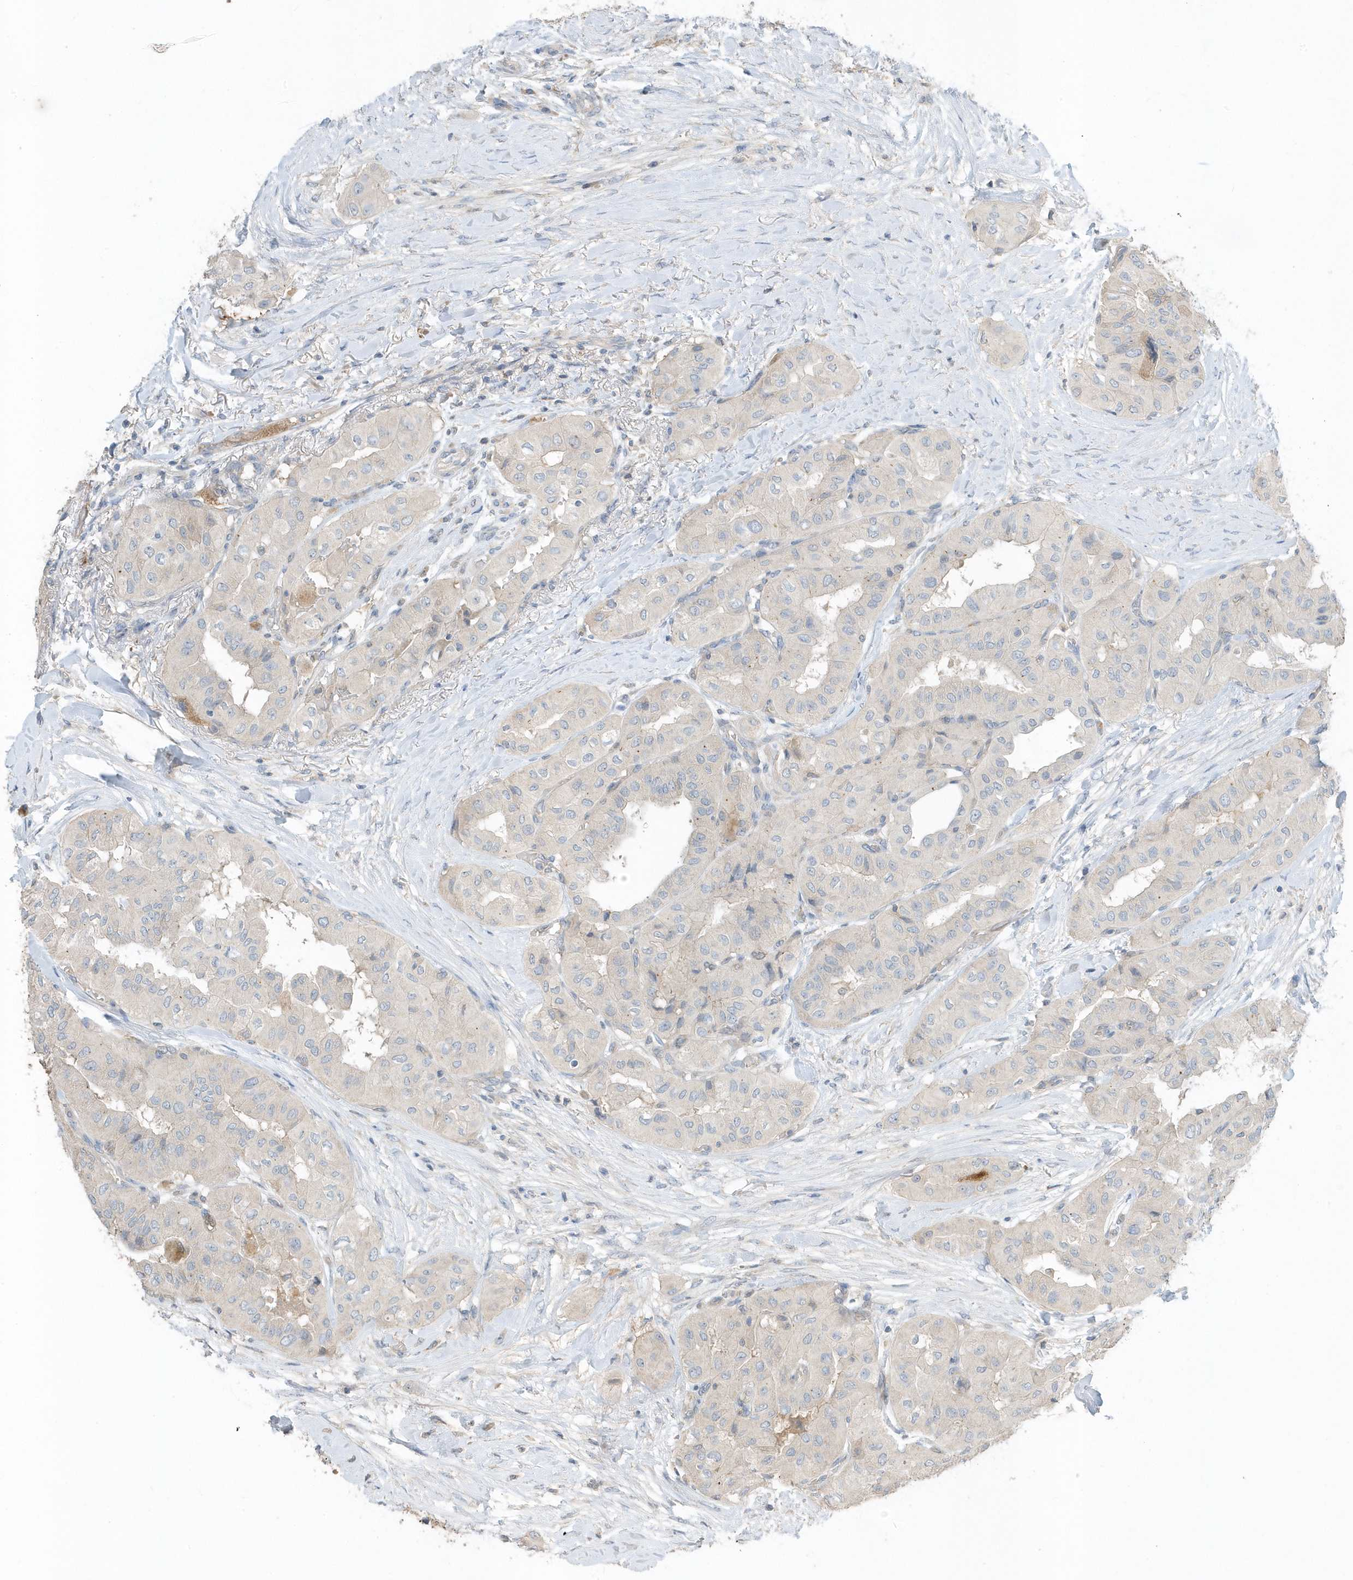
{"staining": {"intensity": "negative", "quantity": "none", "location": "none"}, "tissue": "thyroid cancer", "cell_type": "Tumor cells", "image_type": "cancer", "snomed": [{"axis": "morphology", "description": "Papillary adenocarcinoma, NOS"}, {"axis": "topography", "description": "Thyroid gland"}], "caption": "High power microscopy image of an immunohistochemistry image of thyroid cancer, revealing no significant staining in tumor cells. (Stains: DAB (3,3'-diaminobenzidine) immunohistochemistry with hematoxylin counter stain, Microscopy: brightfield microscopy at high magnification).", "gene": "USP53", "patient": {"sex": "female", "age": 59}}